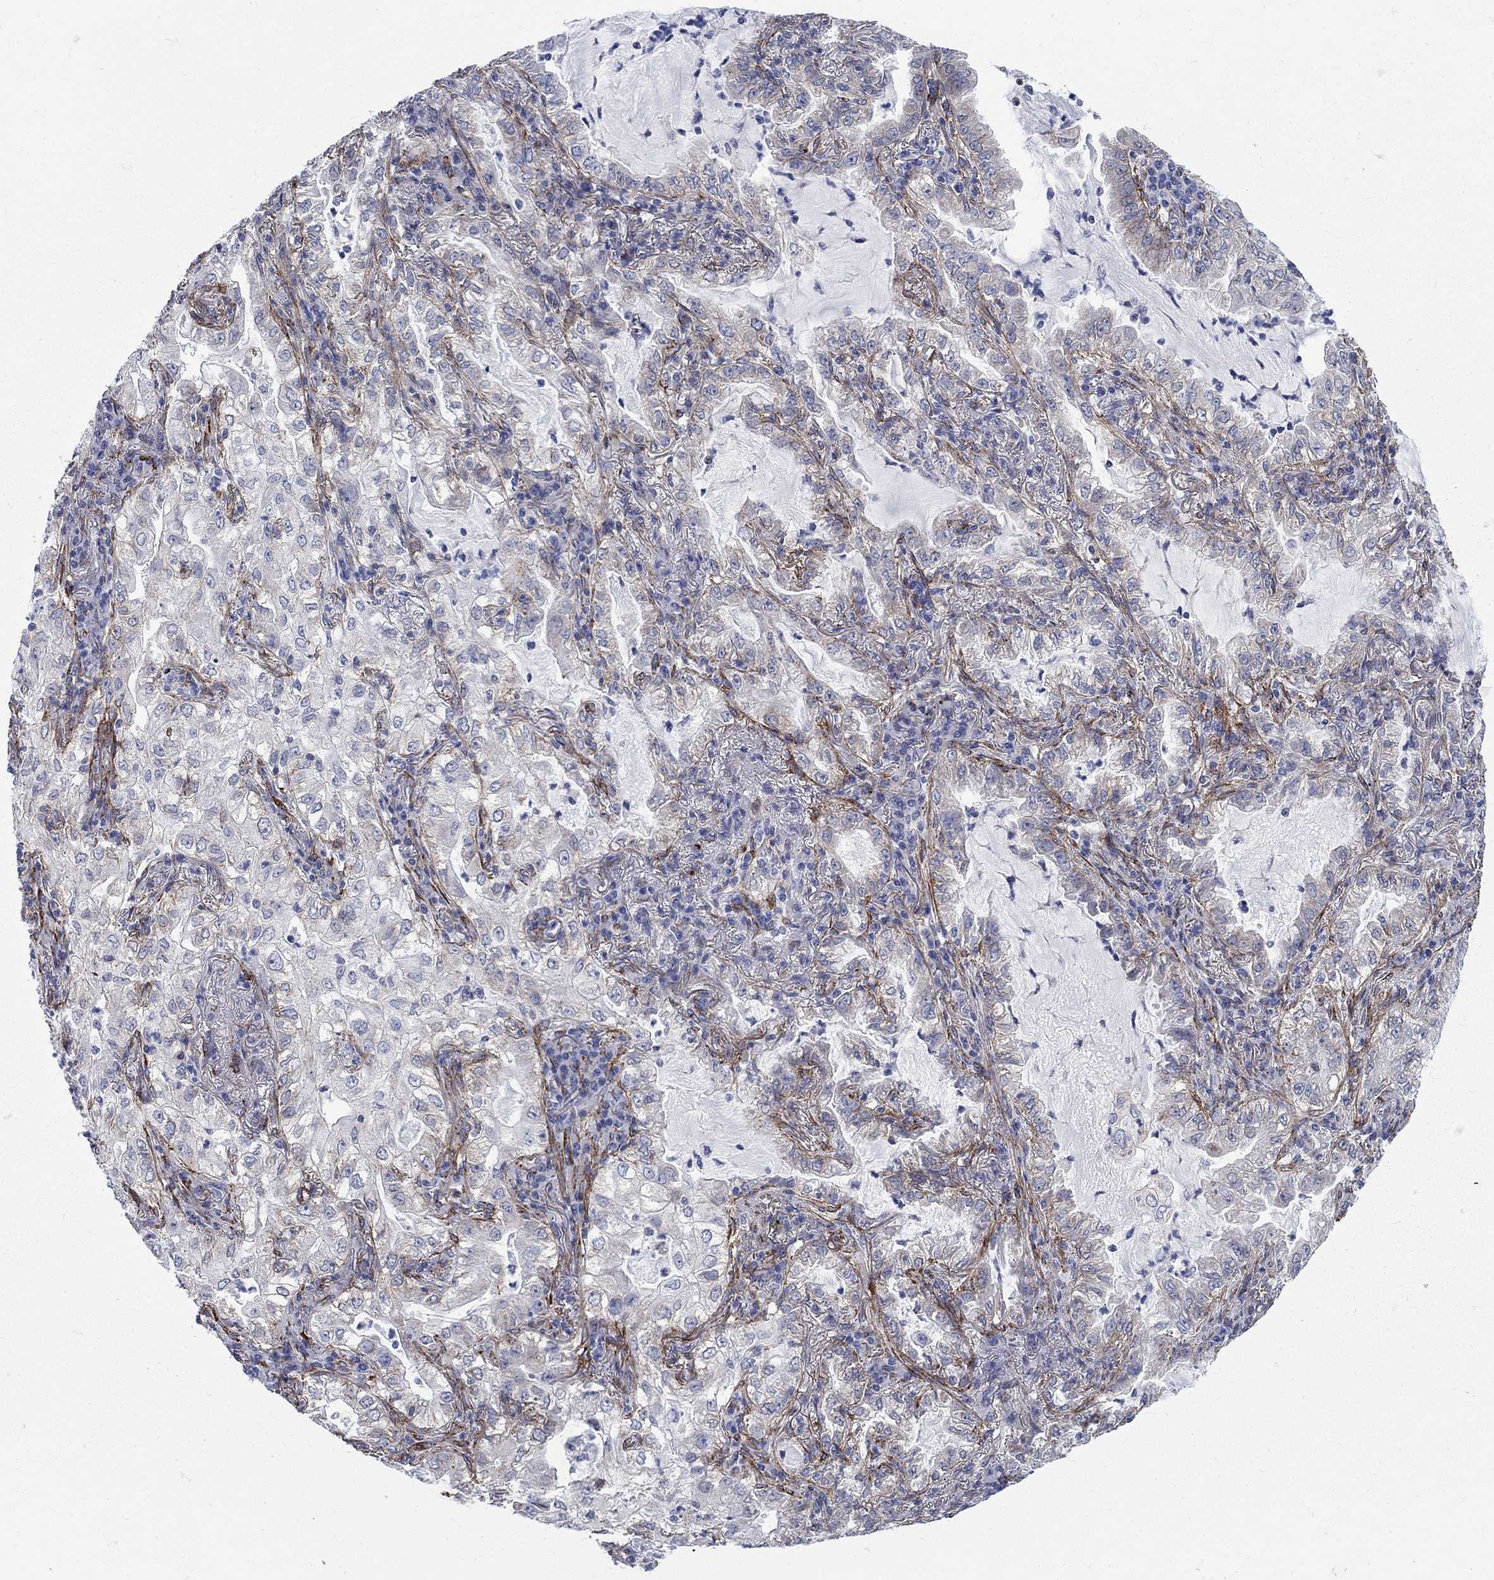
{"staining": {"intensity": "negative", "quantity": "none", "location": "none"}, "tissue": "lung cancer", "cell_type": "Tumor cells", "image_type": "cancer", "snomed": [{"axis": "morphology", "description": "Adenocarcinoma, NOS"}, {"axis": "topography", "description": "Lung"}], "caption": "This image is of adenocarcinoma (lung) stained with immunohistochemistry to label a protein in brown with the nuclei are counter-stained blue. There is no positivity in tumor cells.", "gene": "SEPTIN8", "patient": {"sex": "female", "age": 73}}